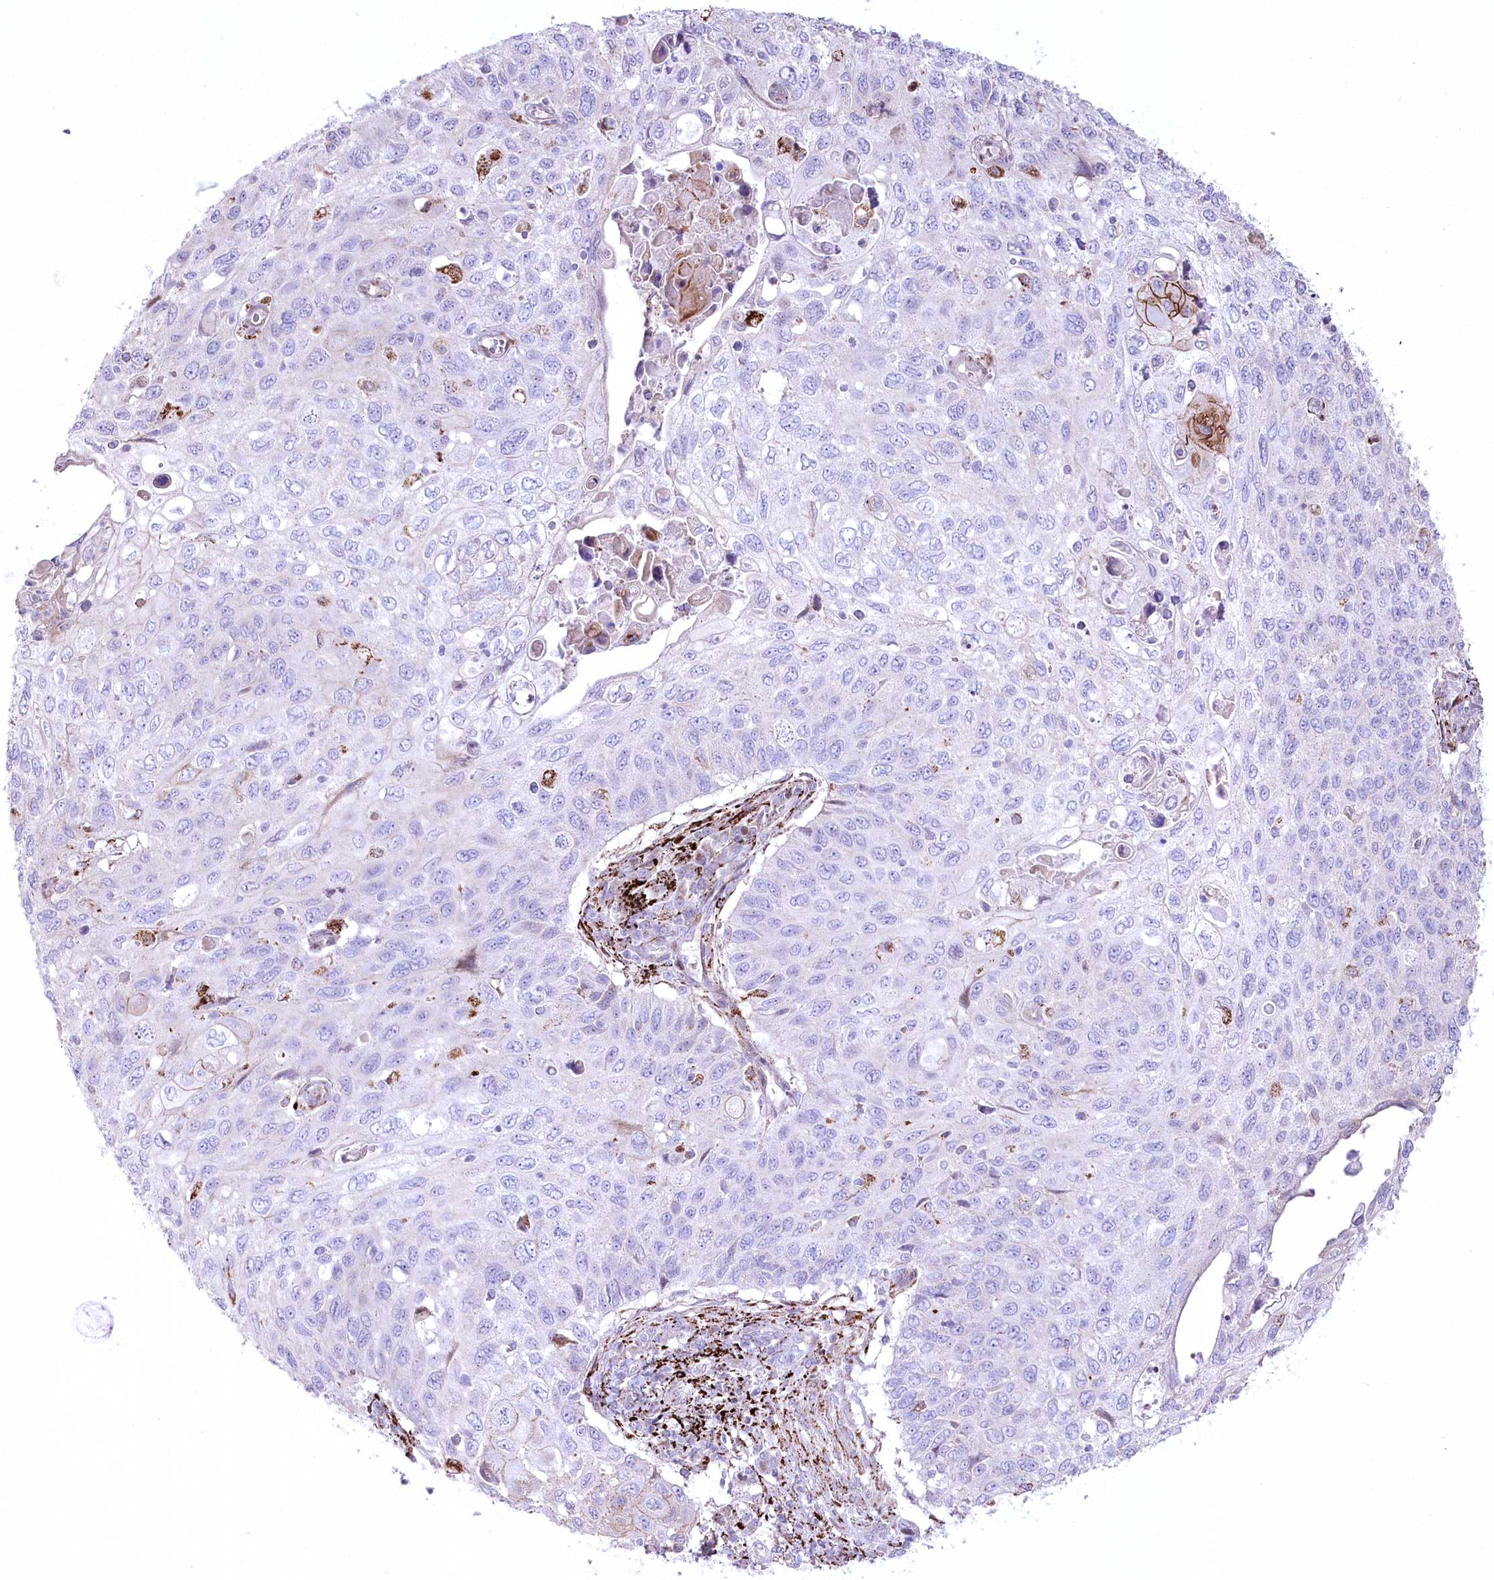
{"staining": {"intensity": "moderate", "quantity": "<25%", "location": "cytoplasmic/membranous"}, "tissue": "cervical cancer", "cell_type": "Tumor cells", "image_type": "cancer", "snomed": [{"axis": "morphology", "description": "Squamous cell carcinoma, NOS"}, {"axis": "topography", "description": "Cervix"}], "caption": "The immunohistochemical stain highlights moderate cytoplasmic/membranous staining in tumor cells of cervical cancer (squamous cell carcinoma) tissue.", "gene": "CEP164", "patient": {"sex": "female", "age": 70}}